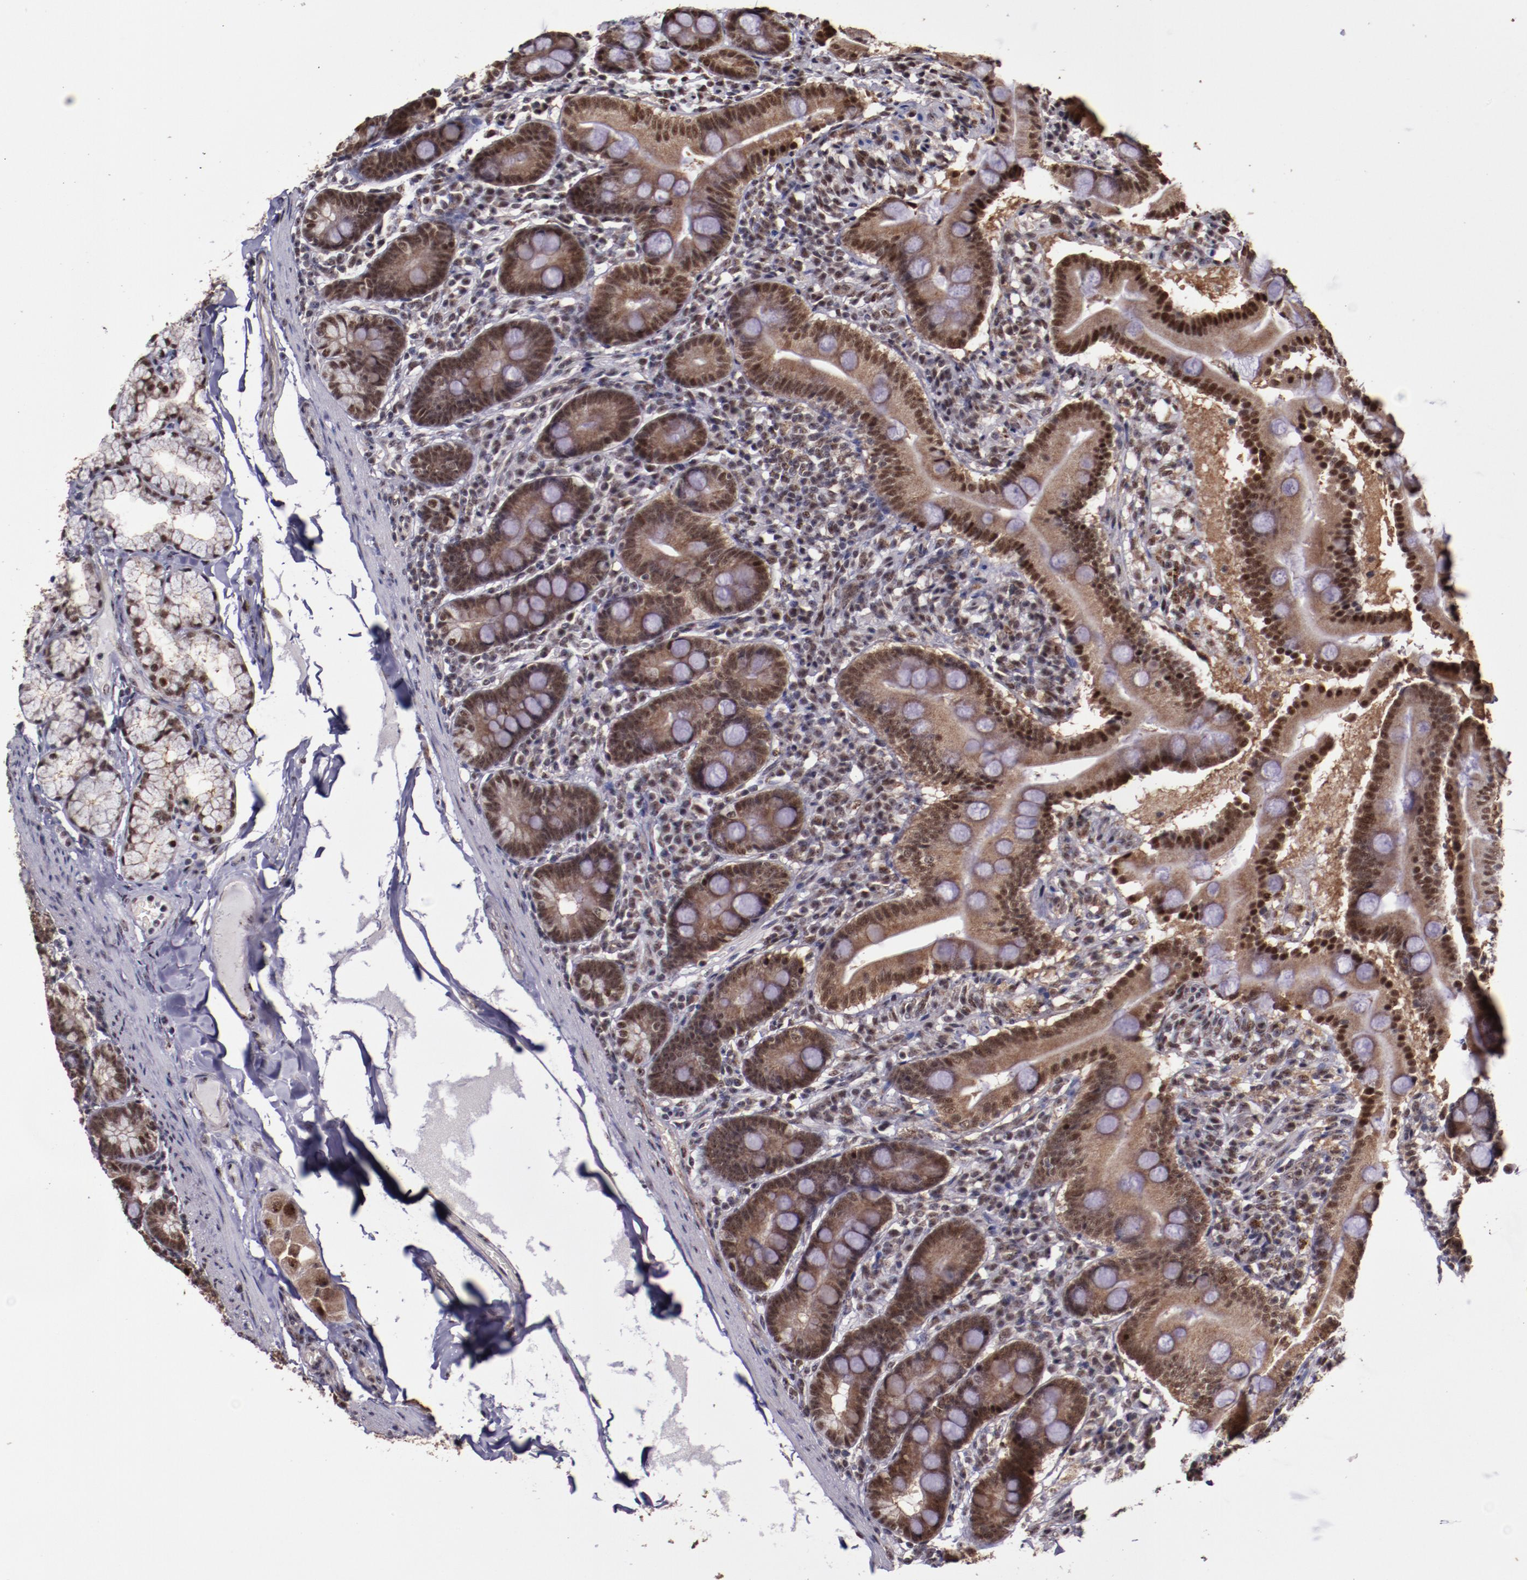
{"staining": {"intensity": "moderate", "quantity": ">75%", "location": "cytoplasmic/membranous,nuclear"}, "tissue": "duodenum", "cell_type": "Glandular cells", "image_type": "normal", "snomed": [{"axis": "morphology", "description": "Normal tissue, NOS"}, {"axis": "topography", "description": "Duodenum"}], "caption": "This image demonstrates immunohistochemistry staining of benign duodenum, with medium moderate cytoplasmic/membranous,nuclear expression in approximately >75% of glandular cells.", "gene": "CECR2", "patient": {"sex": "male", "age": 50}}